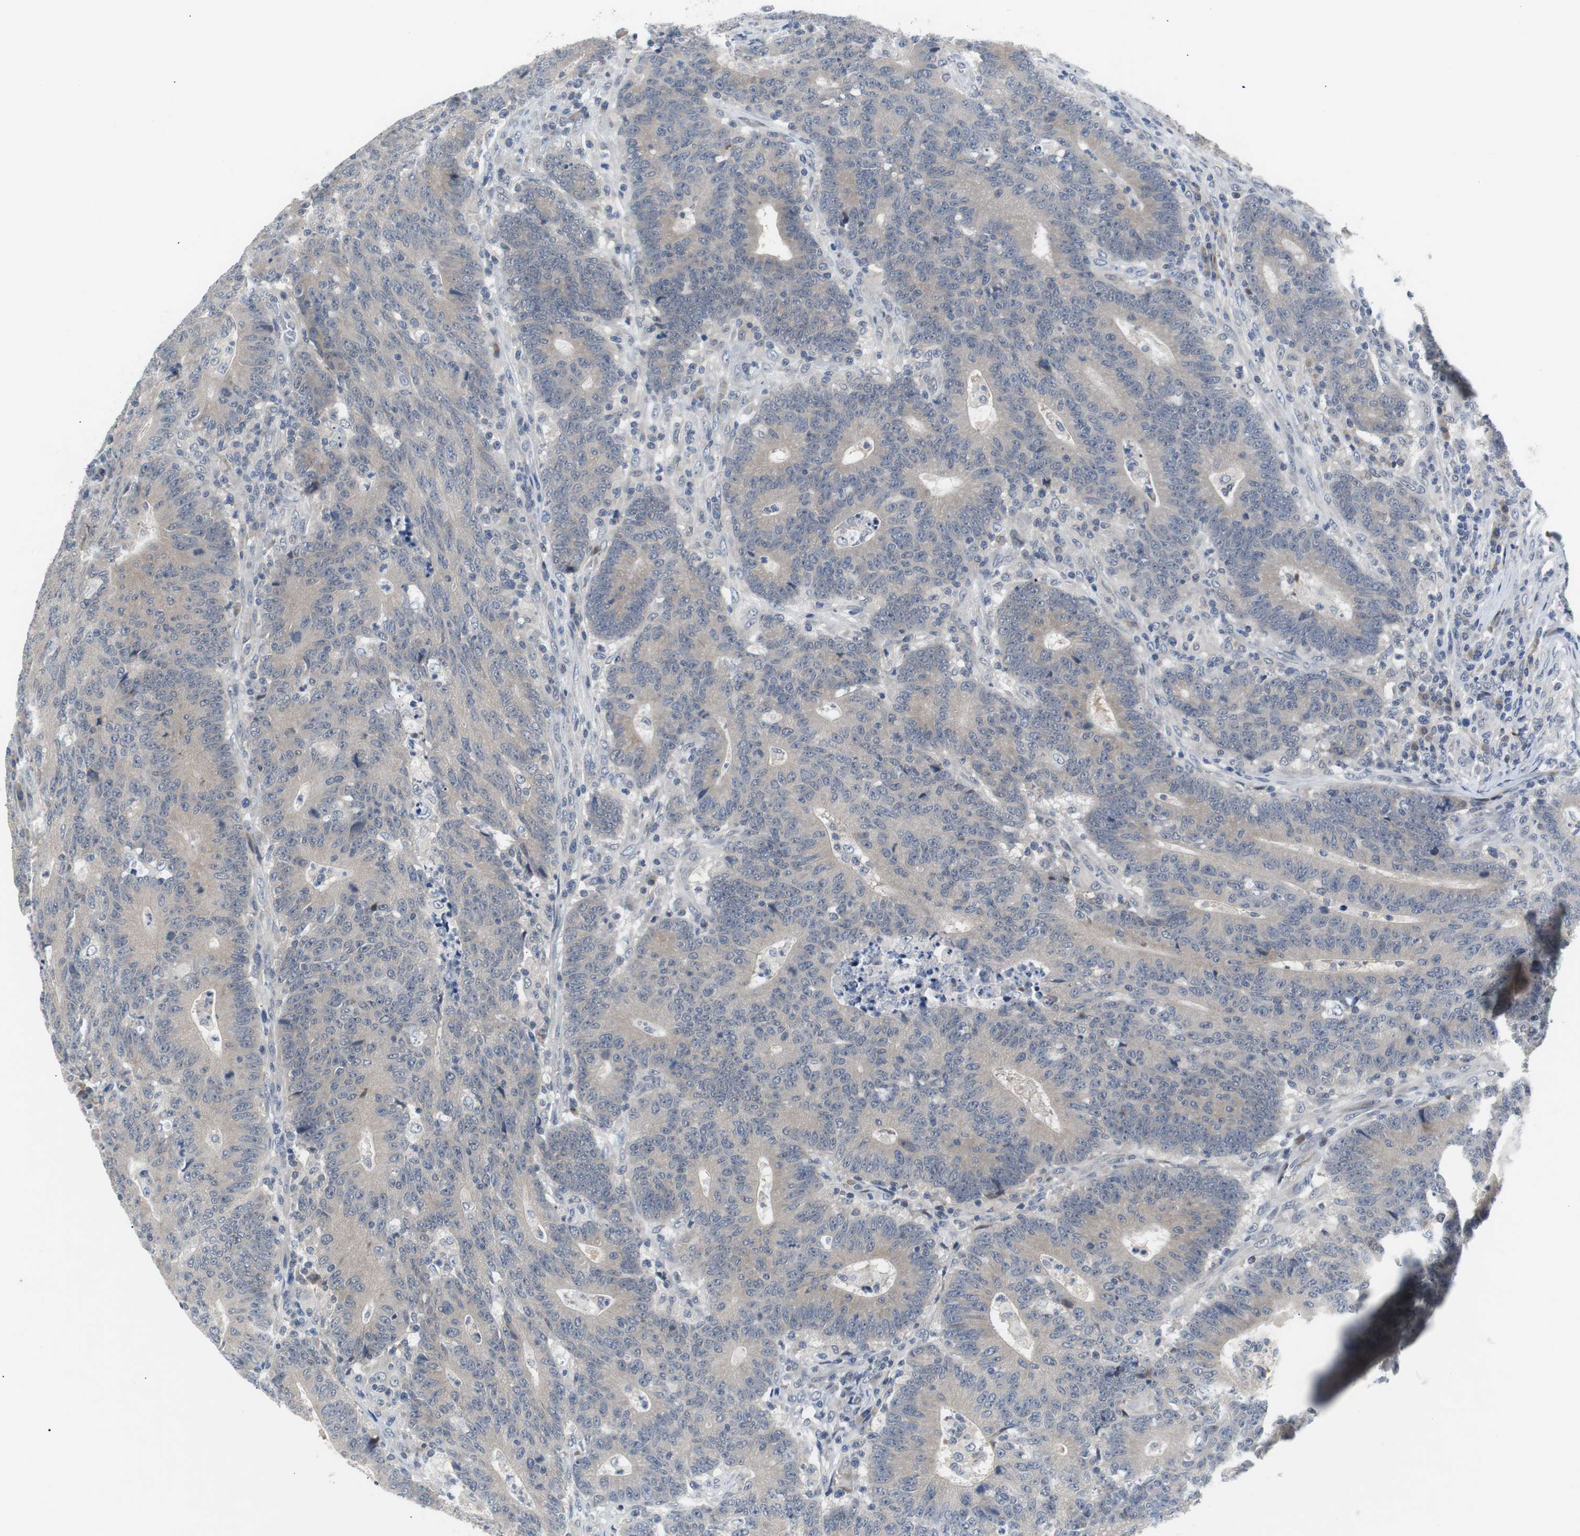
{"staining": {"intensity": "weak", "quantity": "<25%", "location": "cytoplasmic/membranous"}, "tissue": "colorectal cancer", "cell_type": "Tumor cells", "image_type": "cancer", "snomed": [{"axis": "morphology", "description": "Normal tissue, NOS"}, {"axis": "morphology", "description": "Adenocarcinoma, NOS"}, {"axis": "topography", "description": "Colon"}], "caption": "The photomicrograph demonstrates no staining of tumor cells in colorectal cancer (adenocarcinoma). (DAB (3,3'-diaminobenzidine) immunohistochemistry, high magnification).", "gene": "MAP2K4", "patient": {"sex": "female", "age": 75}}